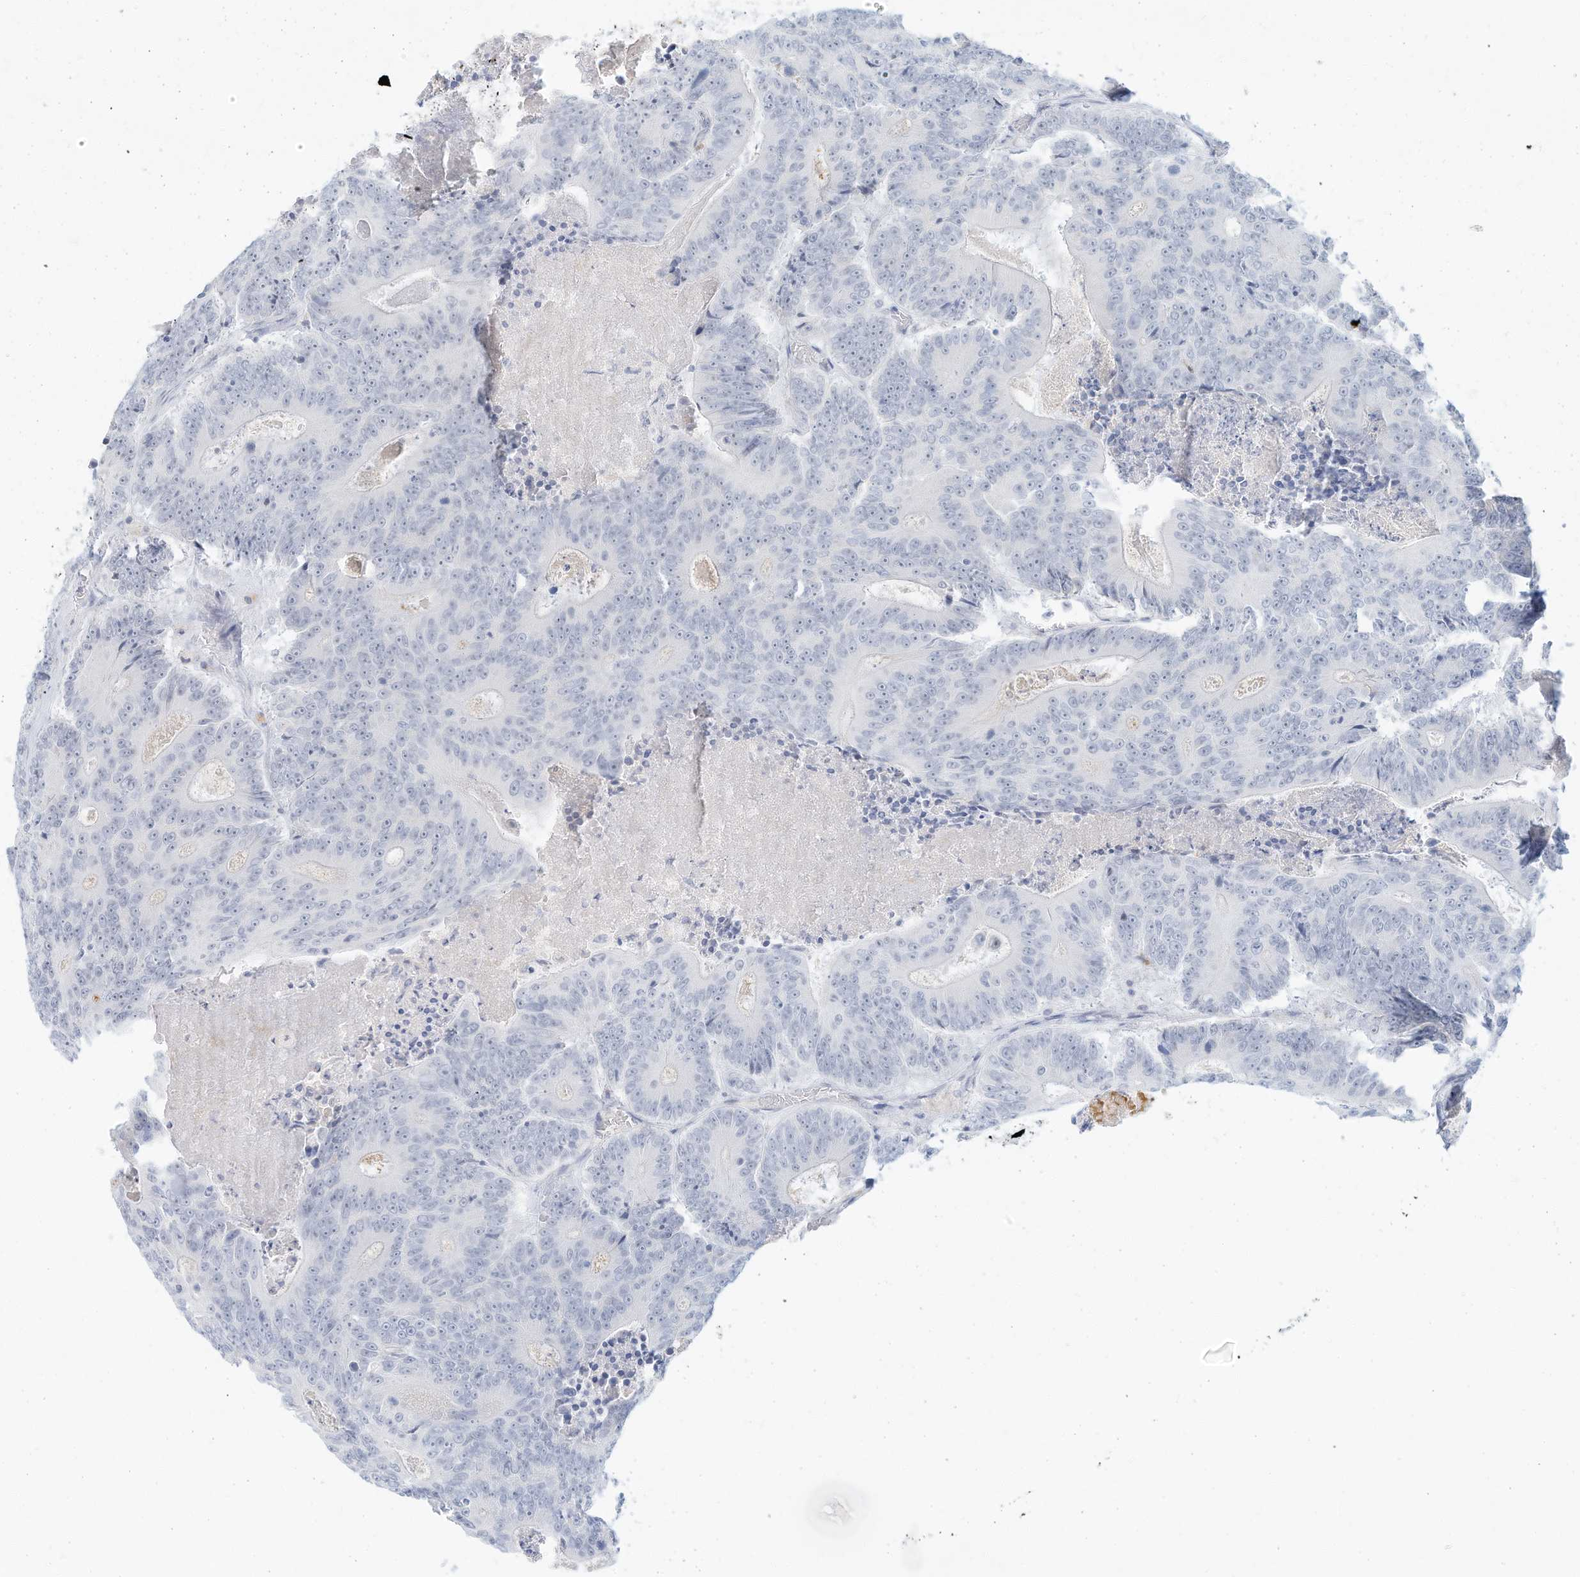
{"staining": {"intensity": "negative", "quantity": "none", "location": "none"}, "tissue": "colorectal cancer", "cell_type": "Tumor cells", "image_type": "cancer", "snomed": [{"axis": "morphology", "description": "Adenocarcinoma, NOS"}, {"axis": "topography", "description": "Colon"}], "caption": "Human colorectal adenocarcinoma stained for a protein using IHC demonstrates no positivity in tumor cells.", "gene": "PAK6", "patient": {"sex": "male", "age": 83}}